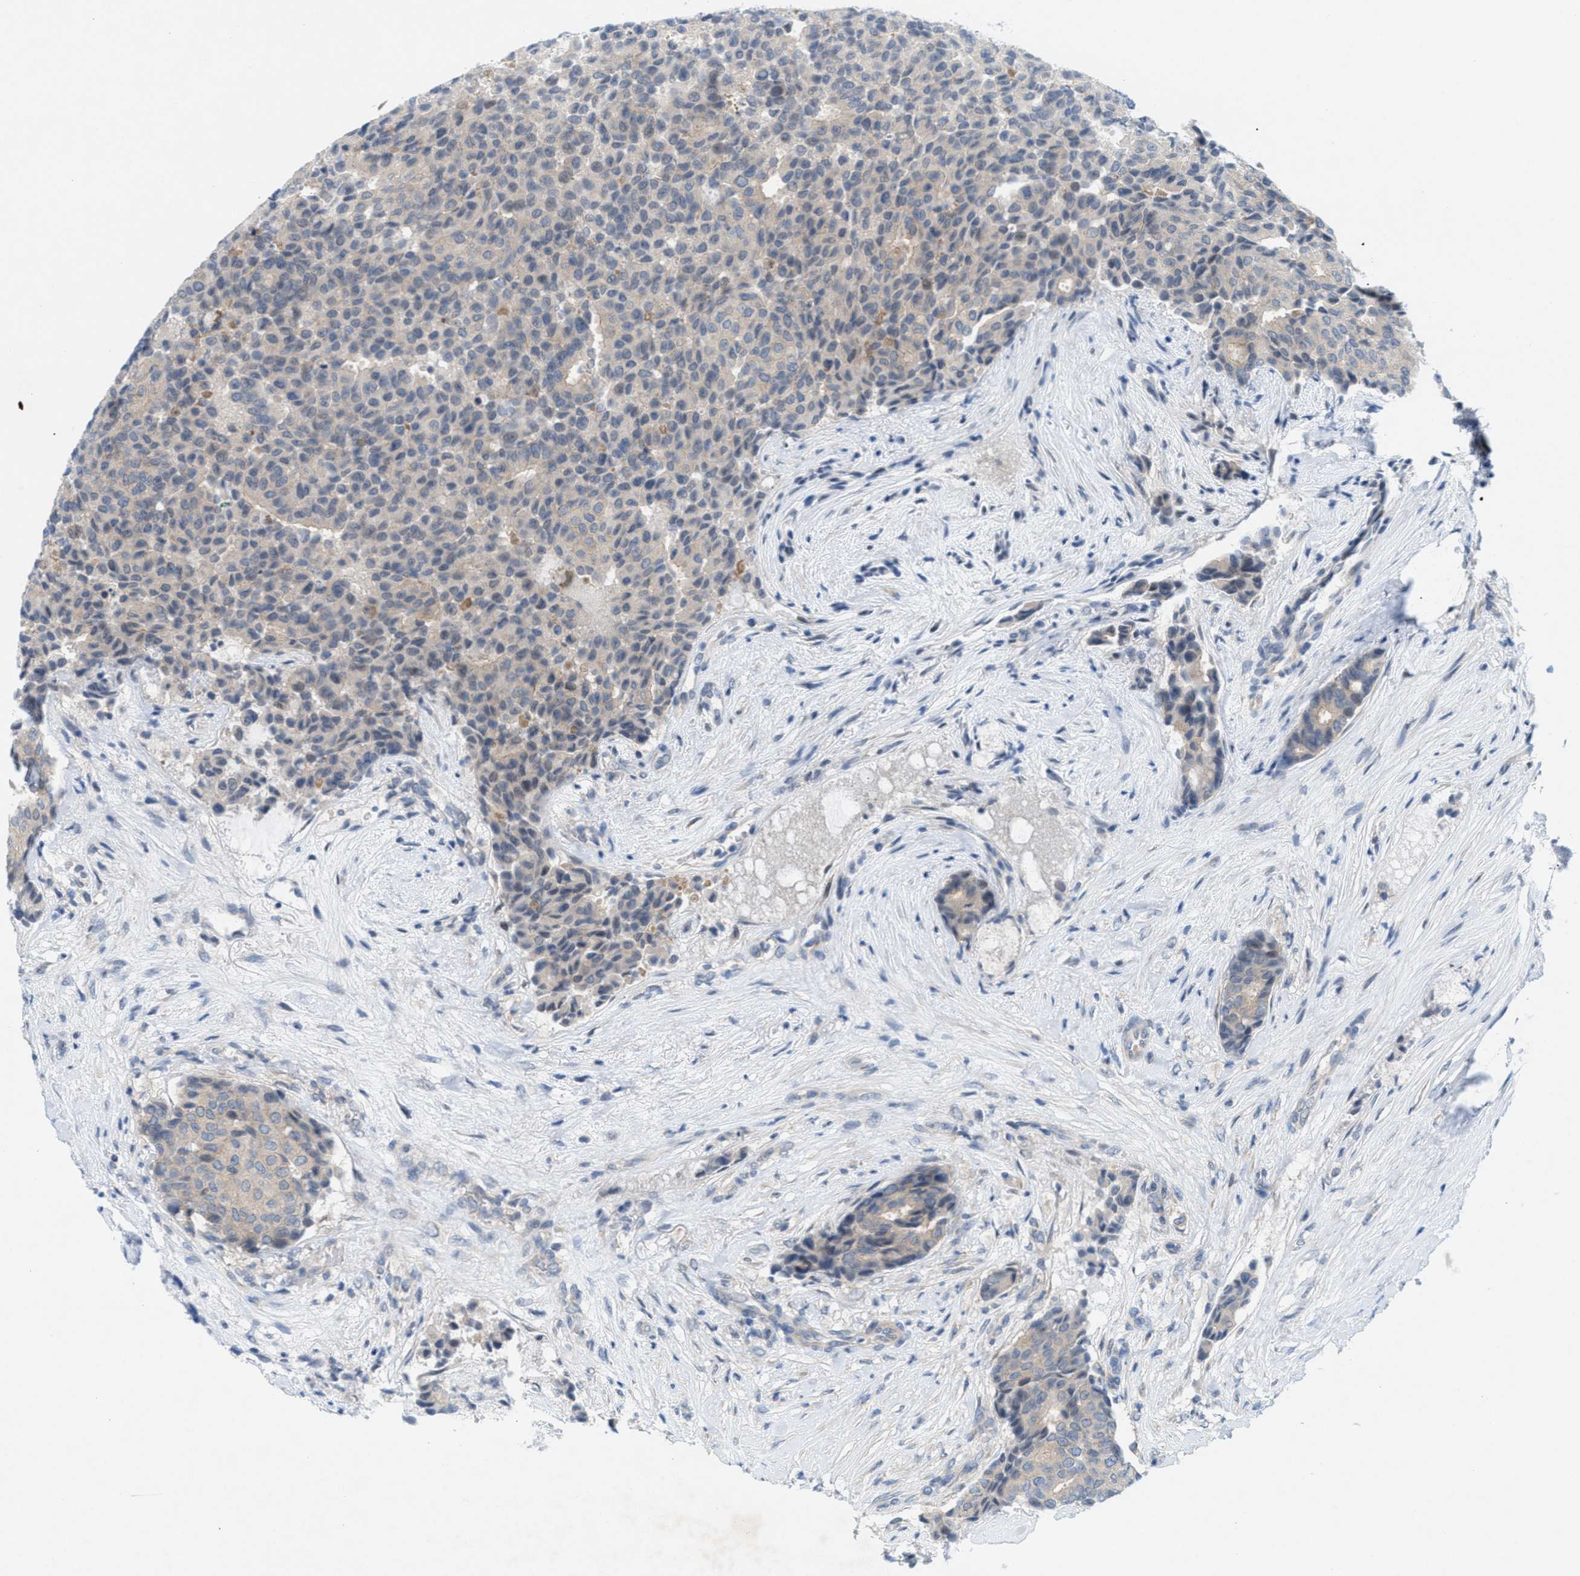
{"staining": {"intensity": "weak", "quantity": "<25%", "location": "cytoplasmic/membranous"}, "tissue": "breast cancer", "cell_type": "Tumor cells", "image_type": "cancer", "snomed": [{"axis": "morphology", "description": "Duct carcinoma"}, {"axis": "topography", "description": "Breast"}], "caption": "There is no significant expression in tumor cells of breast cancer (invasive ductal carcinoma). (DAB (3,3'-diaminobenzidine) IHC, high magnification).", "gene": "WIPI2", "patient": {"sex": "female", "age": 75}}